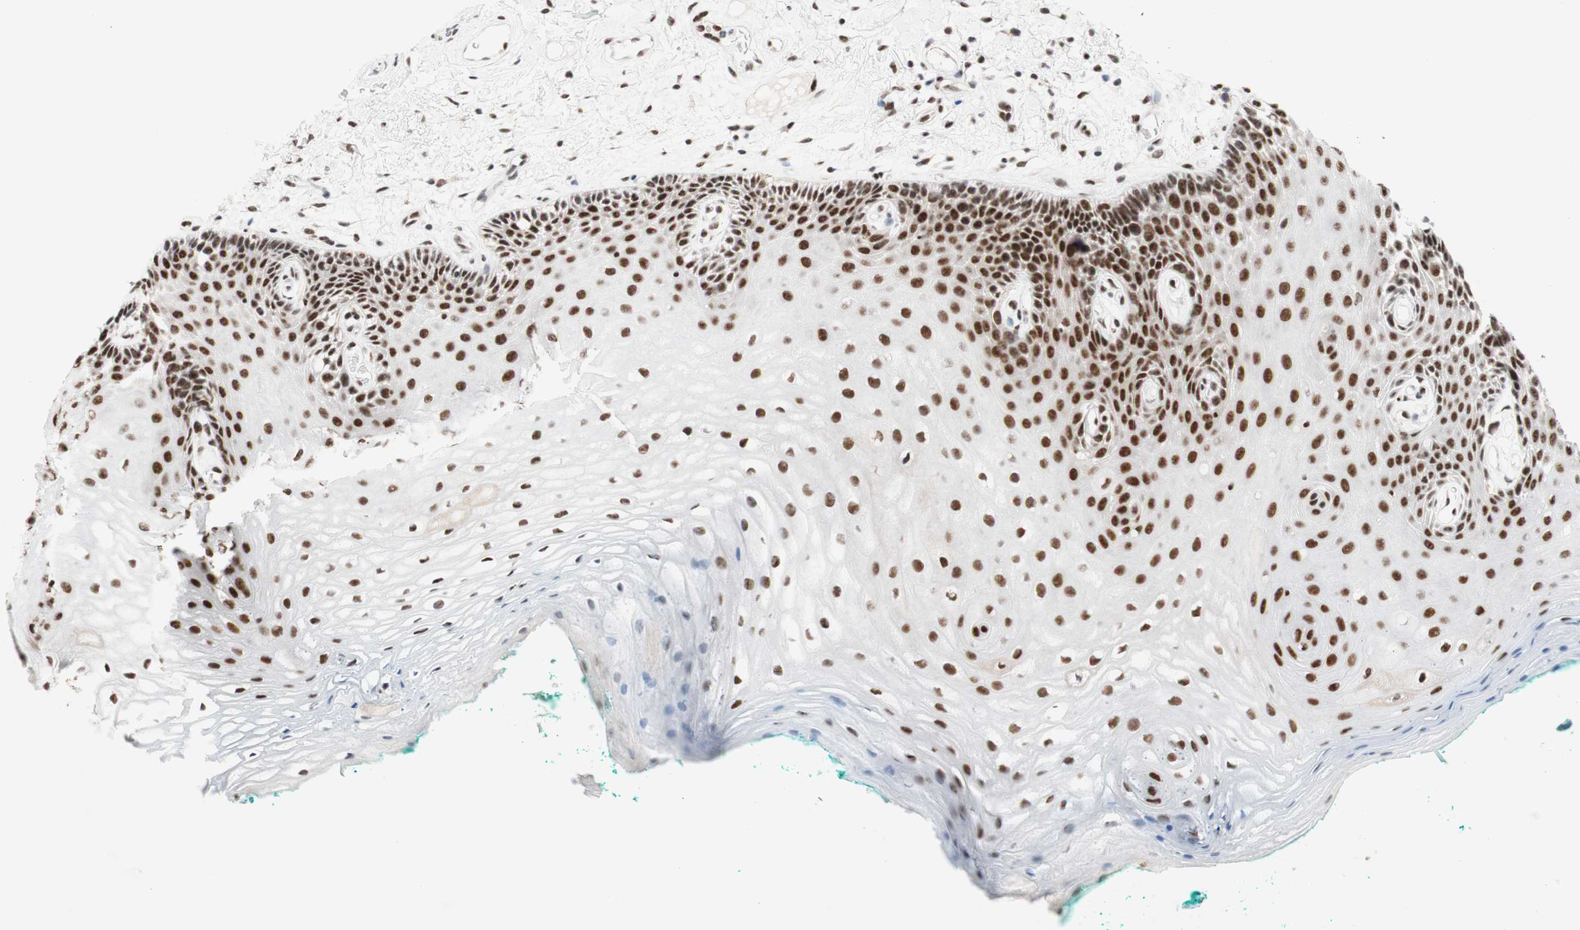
{"staining": {"intensity": "strong", "quantity": ">75%", "location": "nuclear"}, "tissue": "oral mucosa", "cell_type": "Squamous epithelial cells", "image_type": "normal", "snomed": [{"axis": "morphology", "description": "Normal tissue, NOS"}, {"axis": "topography", "description": "Skeletal muscle"}, {"axis": "topography", "description": "Oral tissue"}, {"axis": "topography", "description": "Peripheral nerve tissue"}], "caption": "Approximately >75% of squamous epithelial cells in normal oral mucosa reveal strong nuclear protein expression as visualized by brown immunohistochemical staining.", "gene": "PRPF19", "patient": {"sex": "female", "age": 84}}